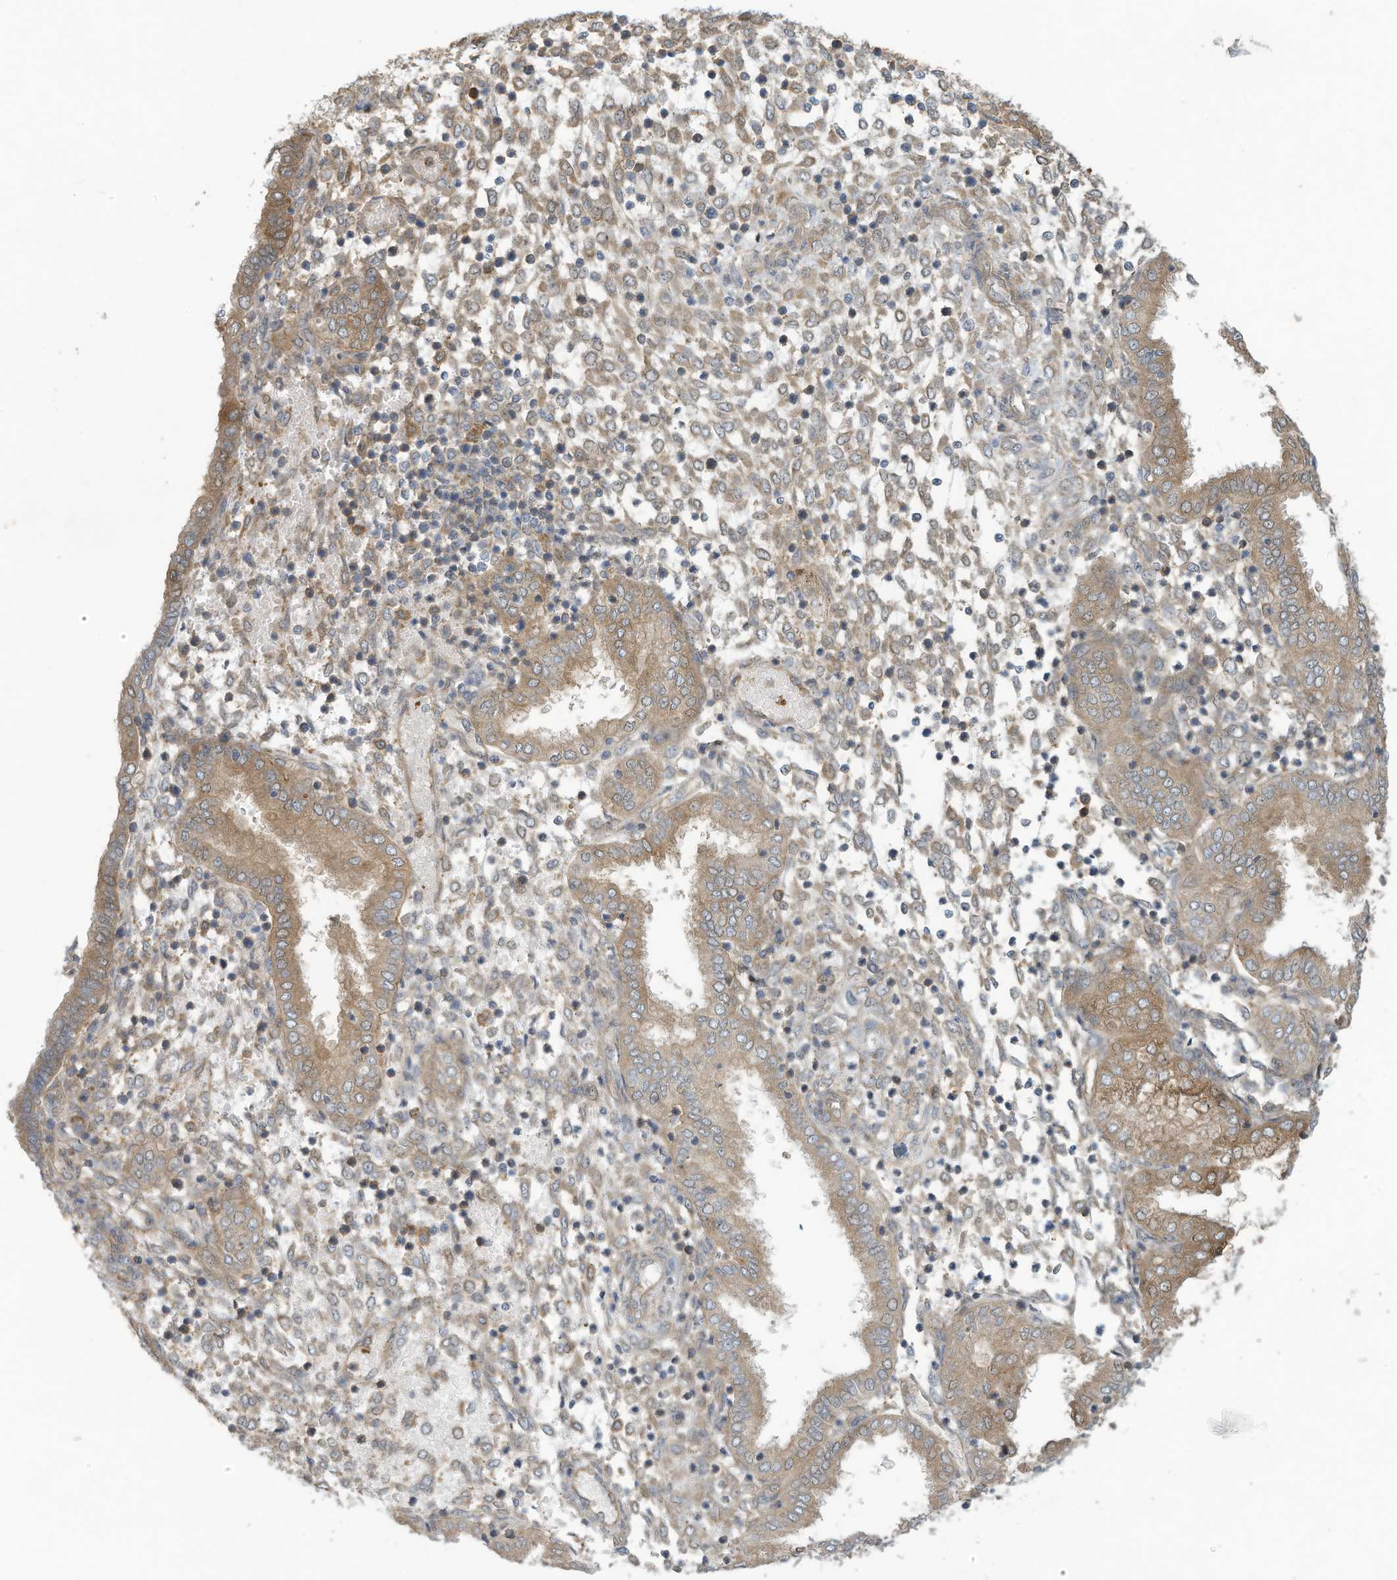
{"staining": {"intensity": "moderate", "quantity": "25%-75%", "location": "cytoplasmic/membranous"}, "tissue": "endometrium", "cell_type": "Cells in endometrial stroma", "image_type": "normal", "snomed": [{"axis": "morphology", "description": "Normal tissue, NOS"}, {"axis": "topography", "description": "Endometrium"}], "caption": "This is an image of IHC staining of unremarkable endometrium, which shows moderate staining in the cytoplasmic/membranous of cells in endometrial stroma.", "gene": "ADI1", "patient": {"sex": "female", "age": 53}}